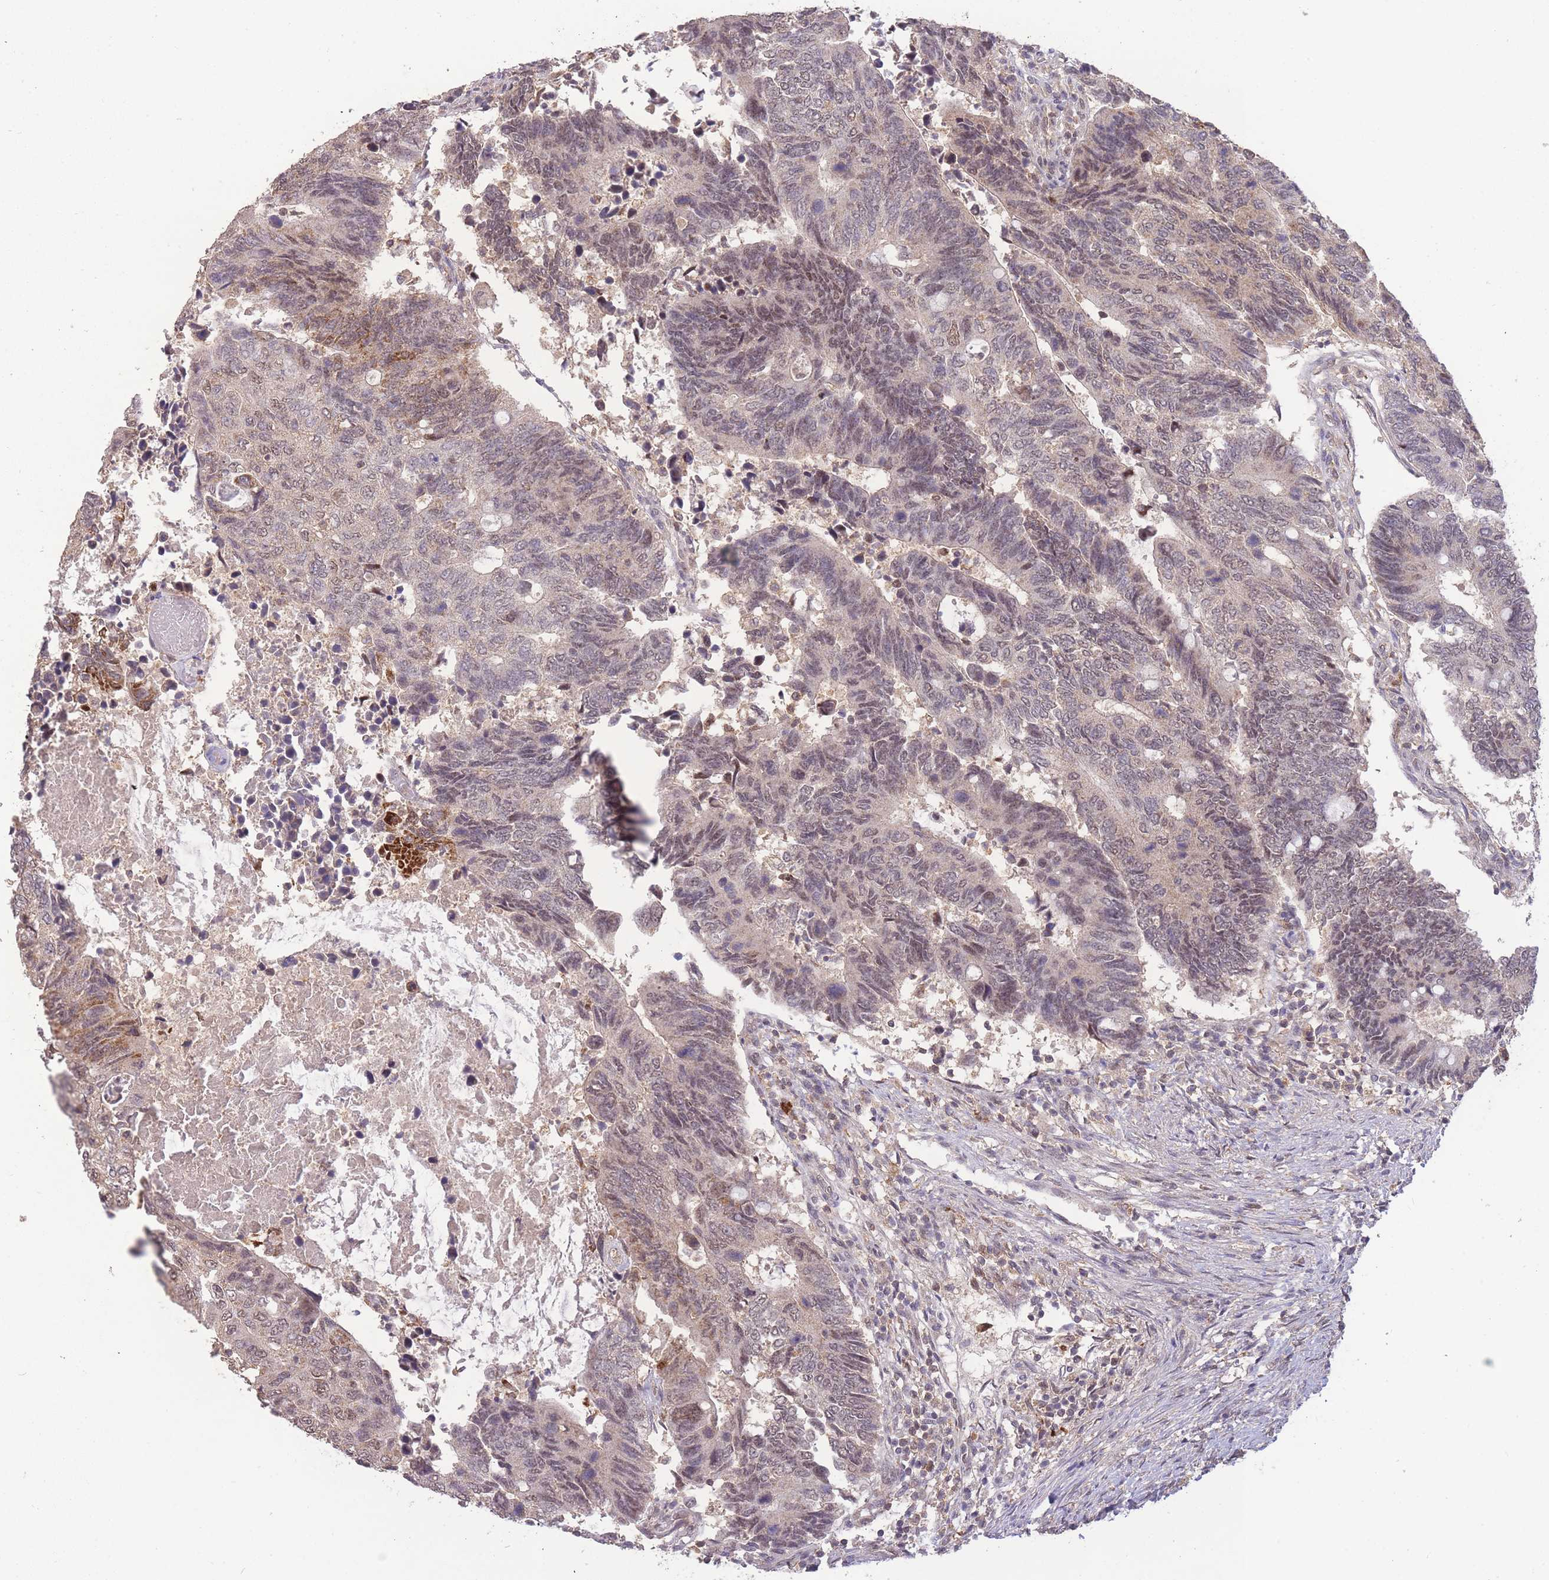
{"staining": {"intensity": "weak", "quantity": "<25%", "location": "nuclear"}, "tissue": "colorectal cancer", "cell_type": "Tumor cells", "image_type": "cancer", "snomed": [{"axis": "morphology", "description": "Adenocarcinoma, NOS"}, {"axis": "topography", "description": "Colon"}], "caption": "Protein analysis of colorectal adenocarcinoma exhibits no significant expression in tumor cells.", "gene": "RNF144B", "patient": {"sex": "male", "age": 87}}